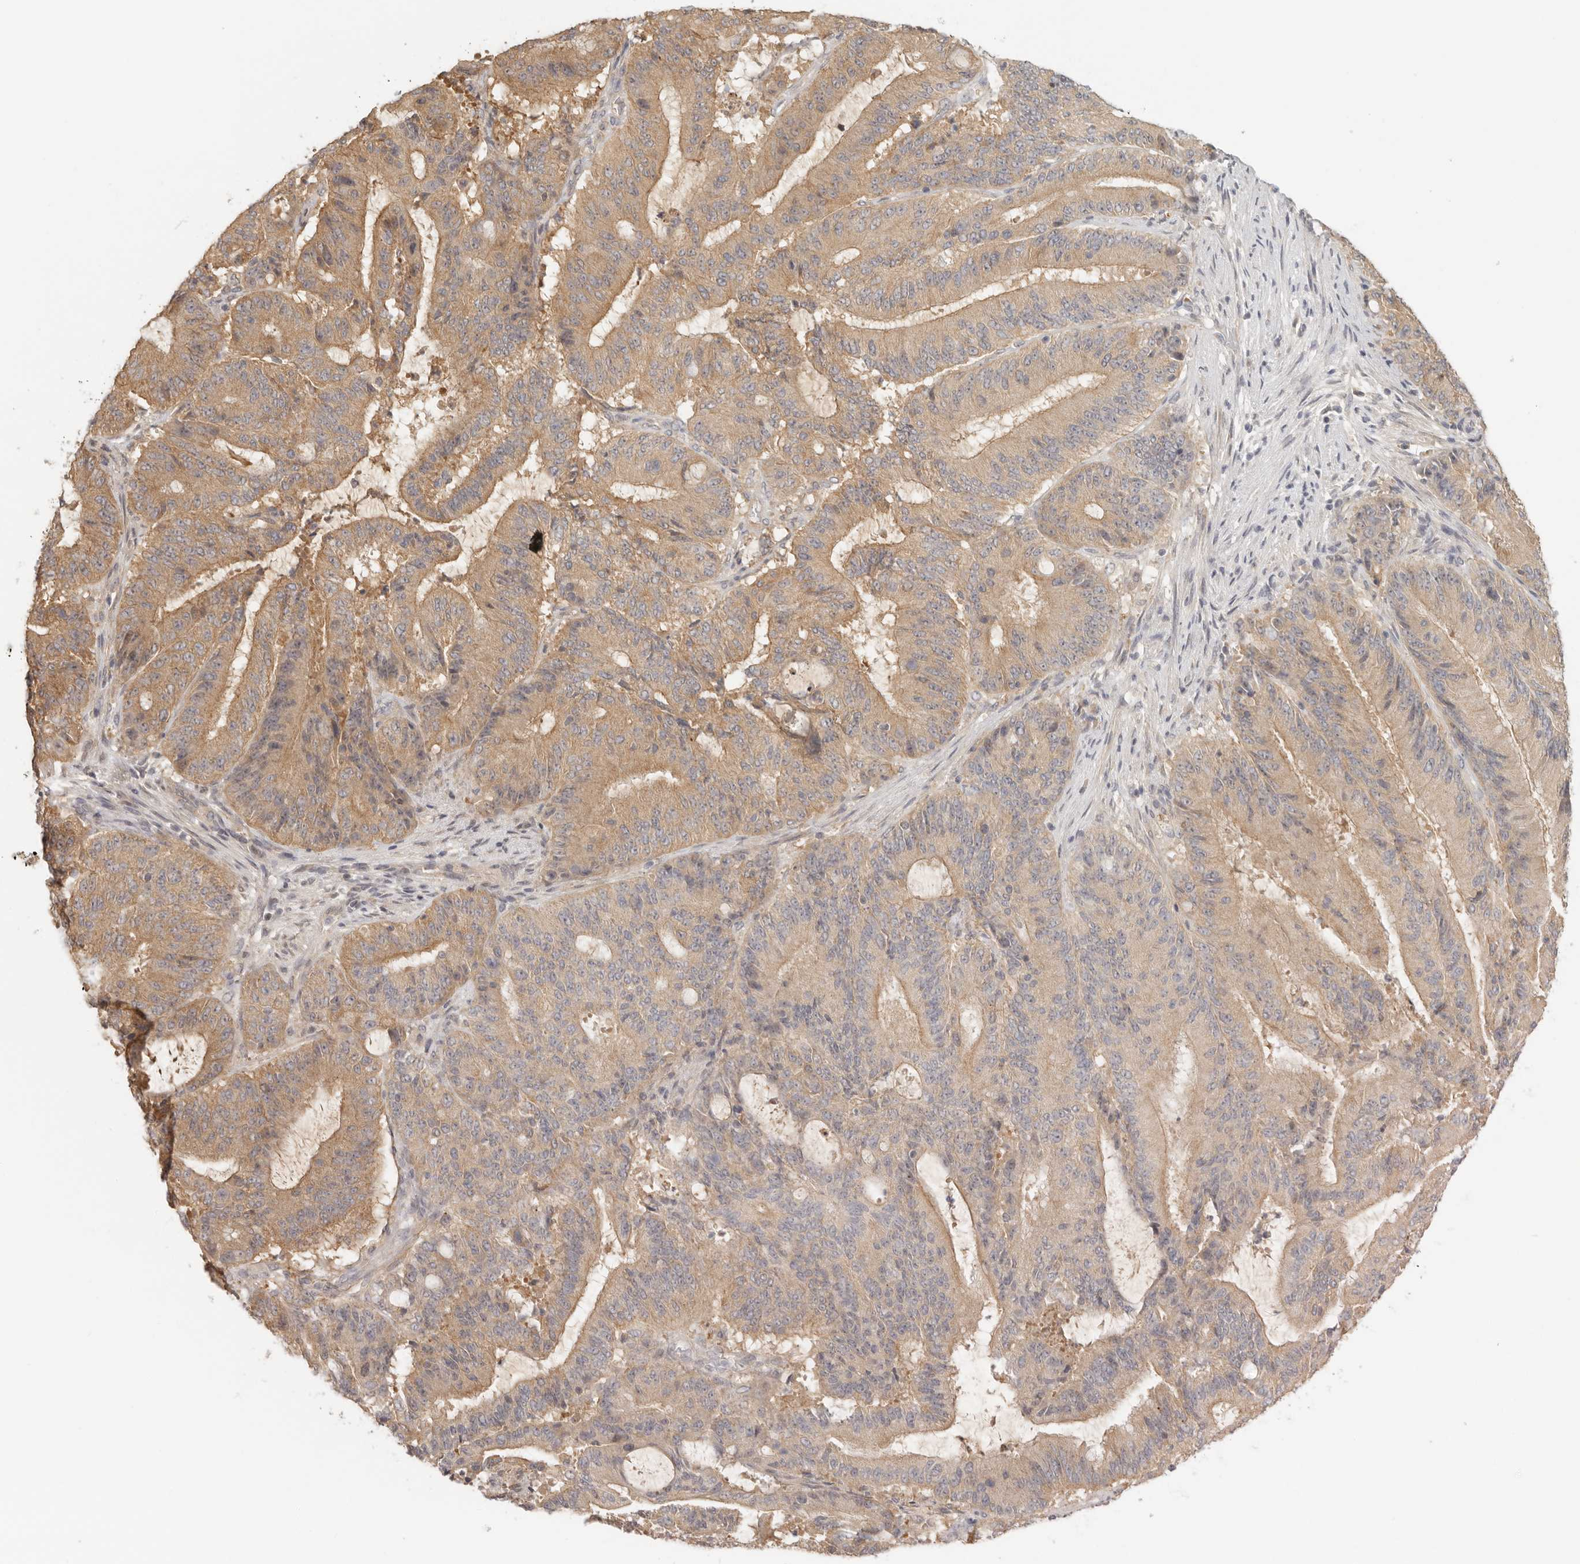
{"staining": {"intensity": "moderate", "quantity": ">75%", "location": "cytoplasmic/membranous"}, "tissue": "liver cancer", "cell_type": "Tumor cells", "image_type": "cancer", "snomed": [{"axis": "morphology", "description": "Normal tissue, NOS"}, {"axis": "morphology", "description": "Cholangiocarcinoma"}, {"axis": "topography", "description": "Liver"}, {"axis": "topography", "description": "Peripheral nerve tissue"}], "caption": "Immunohistochemistry (DAB (3,3'-diaminobenzidine)) staining of human liver cholangiocarcinoma demonstrates moderate cytoplasmic/membranous protein staining in about >75% of tumor cells.", "gene": "AHDC1", "patient": {"sex": "female", "age": 73}}